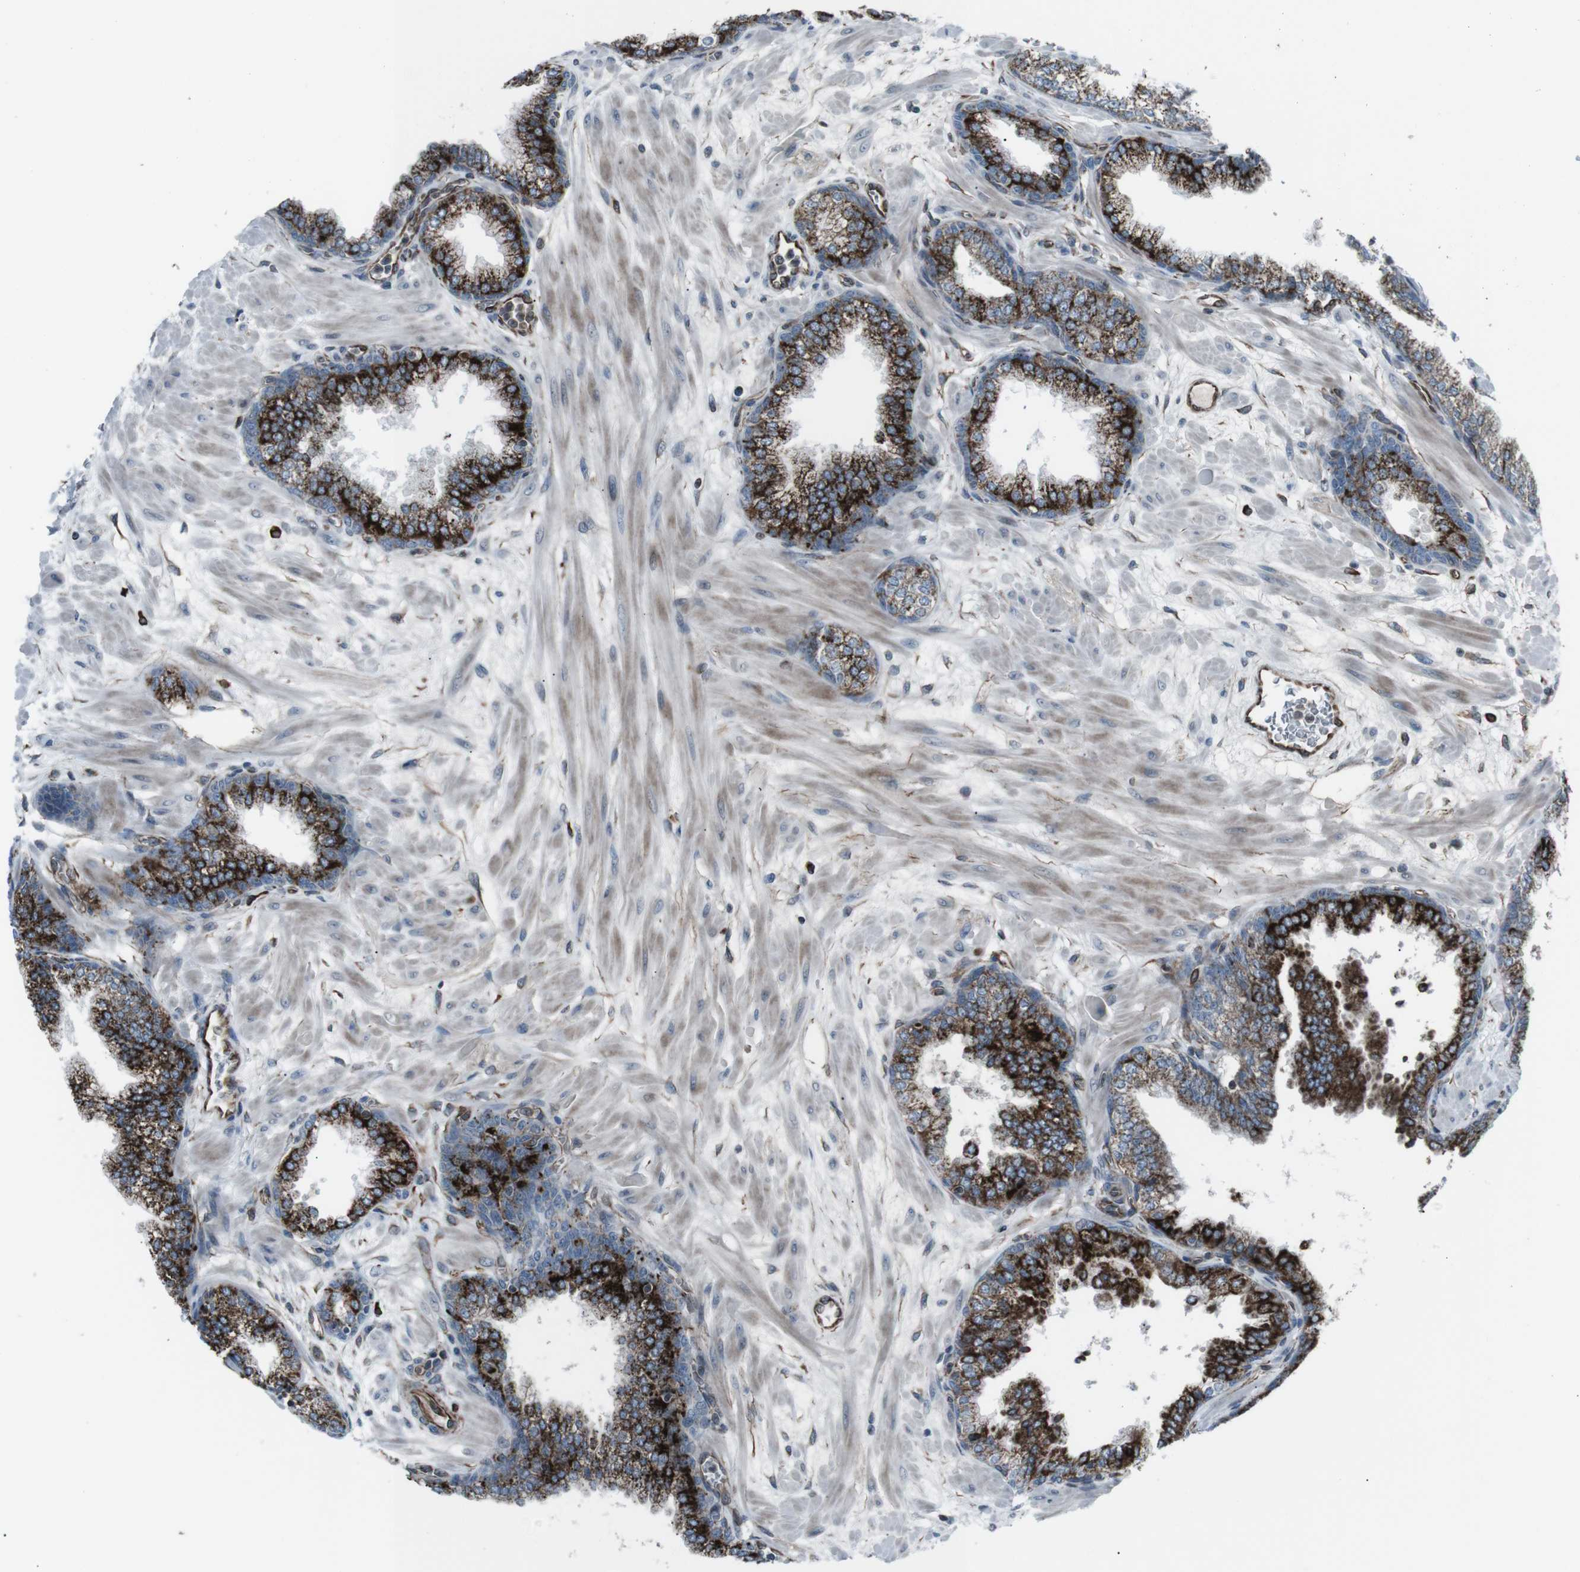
{"staining": {"intensity": "strong", "quantity": ">75%", "location": "cytoplasmic/membranous"}, "tissue": "prostate", "cell_type": "Glandular cells", "image_type": "normal", "snomed": [{"axis": "morphology", "description": "Normal tissue, NOS"}, {"axis": "morphology", "description": "Urothelial carcinoma, Low grade"}, {"axis": "topography", "description": "Urinary bladder"}, {"axis": "topography", "description": "Prostate"}], "caption": "Benign prostate was stained to show a protein in brown. There is high levels of strong cytoplasmic/membranous positivity in approximately >75% of glandular cells. Nuclei are stained in blue.", "gene": "TMEM141", "patient": {"sex": "male", "age": 60}}